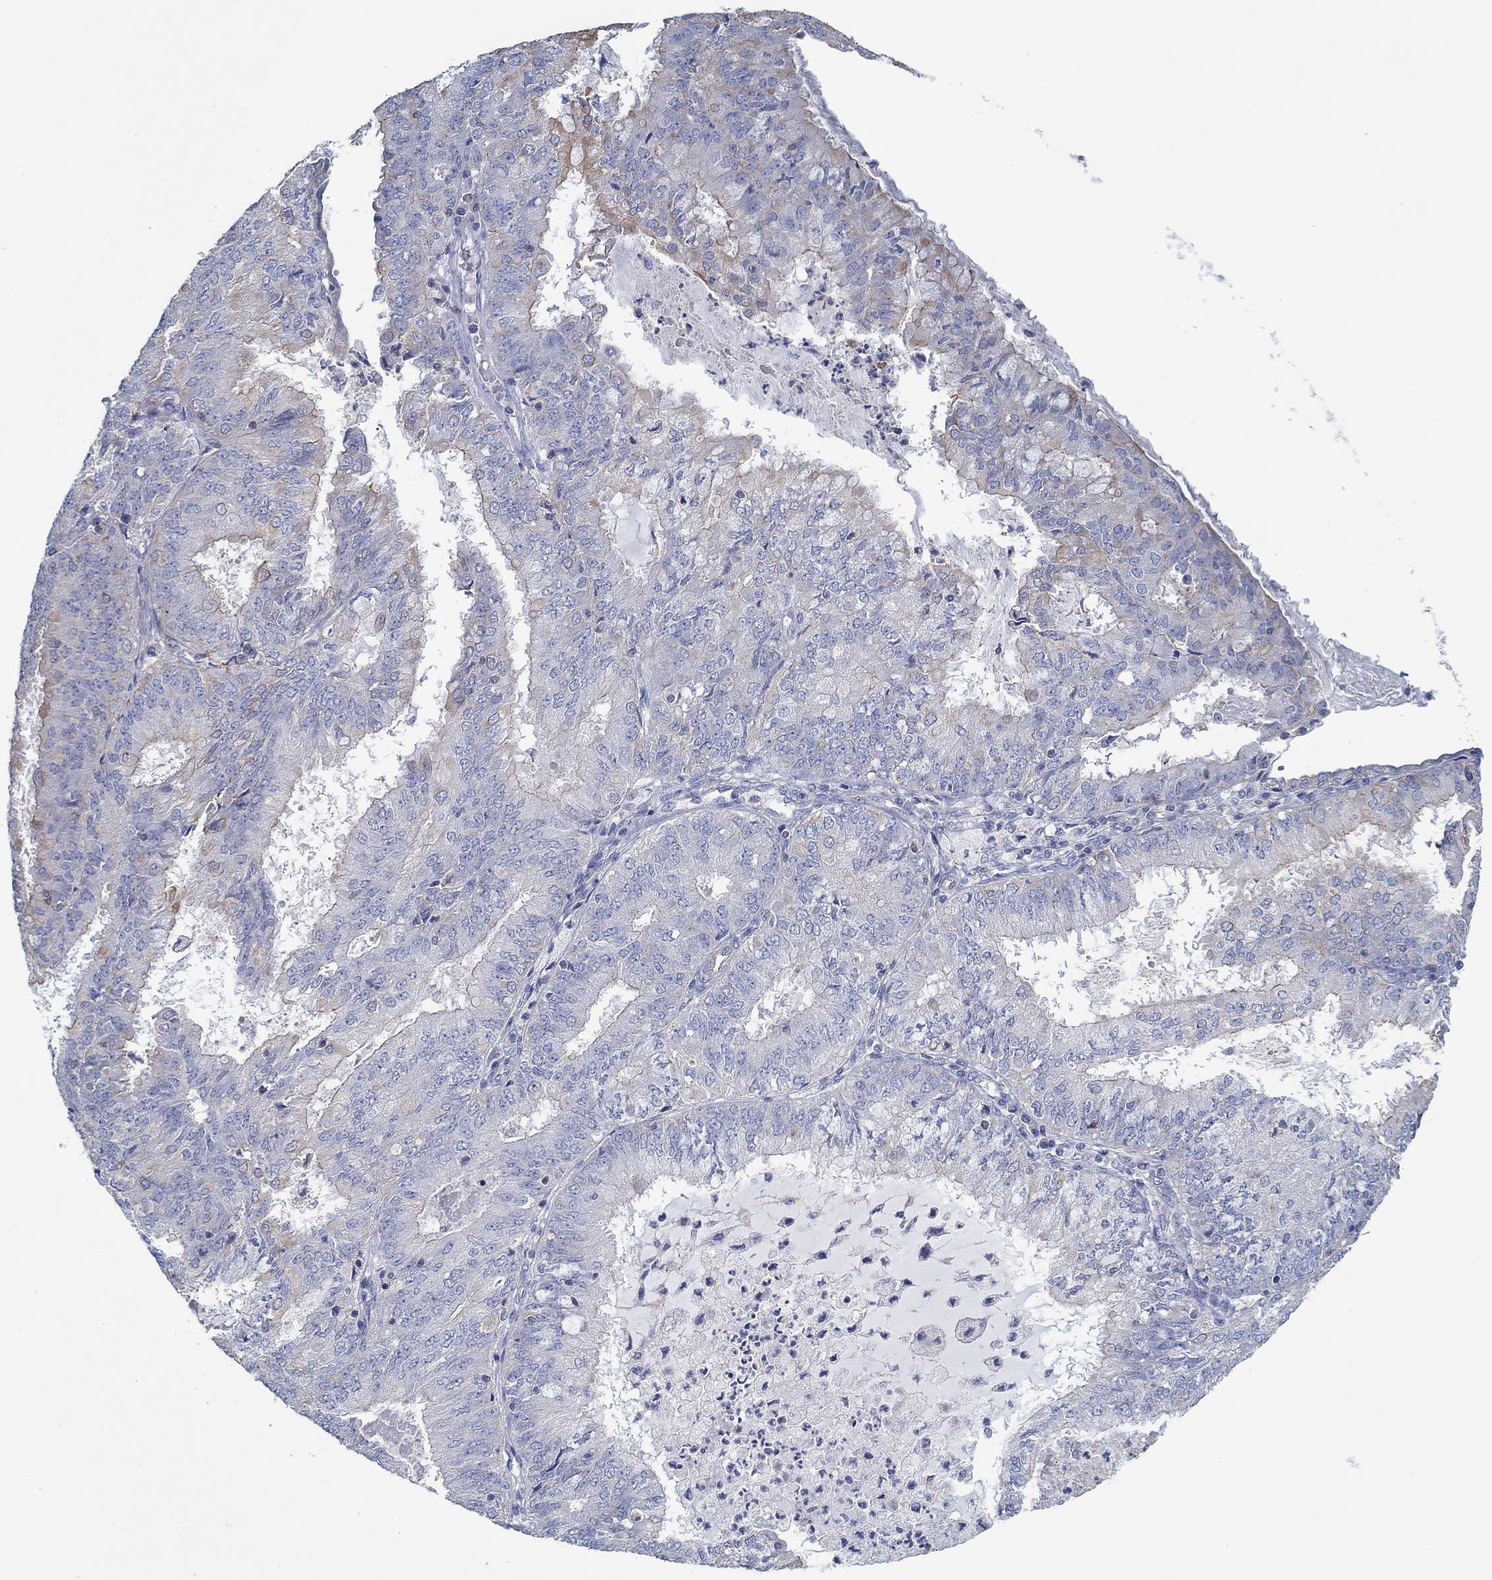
{"staining": {"intensity": "weak", "quantity": "<25%", "location": "cytoplasmic/membranous"}, "tissue": "endometrial cancer", "cell_type": "Tumor cells", "image_type": "cancer", "snomed": [{"axis": "morphology", "description": "Adenocarcinoma, NOS"}, {"axis": "topography", "description": "Endometrium"}], "caption": "IHC of endometrial cancer reveals no staining in tumor cells.", "gene": "BBOF1", "patient": {"sex": "female", "age": 57}}